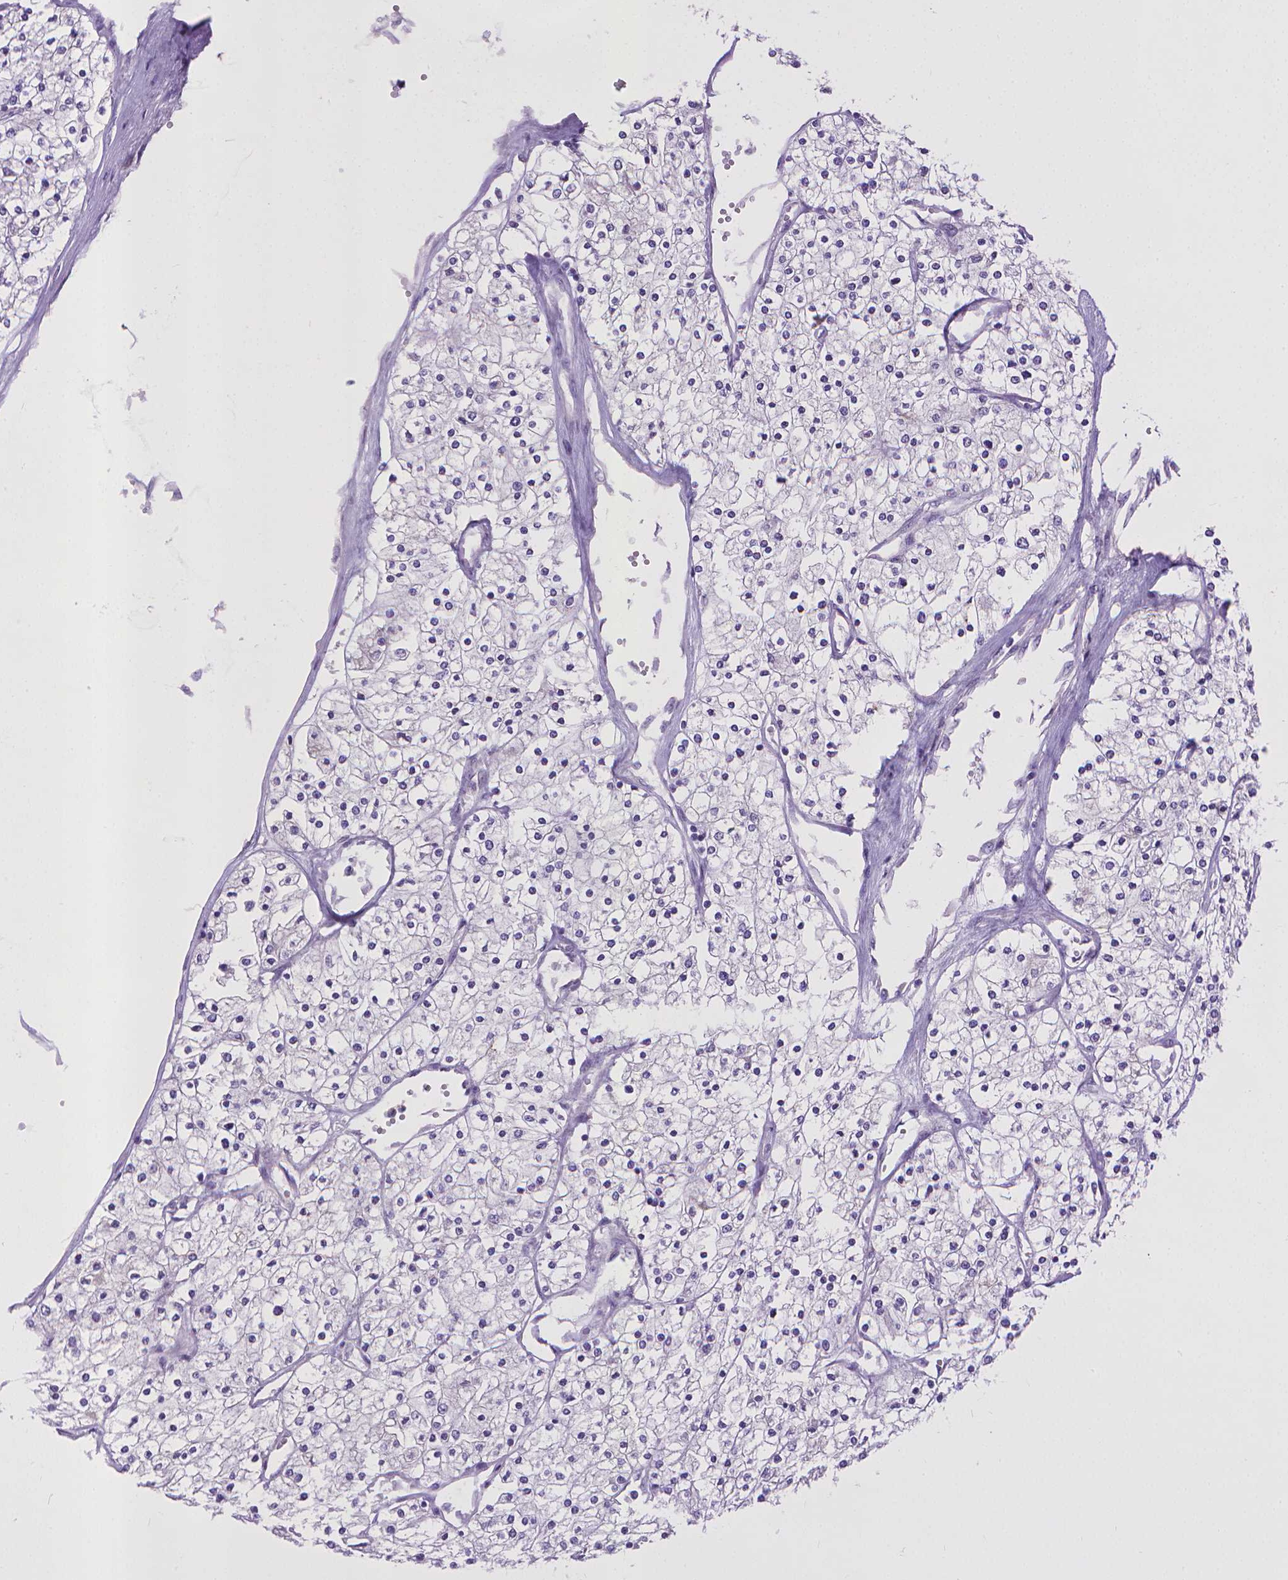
{"staining": {"intensity": "negative", "quantity": "none", "location": "none"}, "tissue": "renal cancer", "cell_type": "Tumor cells", "image_type": "cancer", "snomed": [{"axis": "morphology", "description": "Adenocarcinoma, NOS"}, {"axis": "topography", "description": "Kidney"}], "caption": "DAB (3,3'-diaminobenzidine) immunohistochemical staining of human adenocarcinoma (renal) shows no significant staining in tumor cells.", "gene": "KMO", "patient": {"sex": "male", "age": 80}}